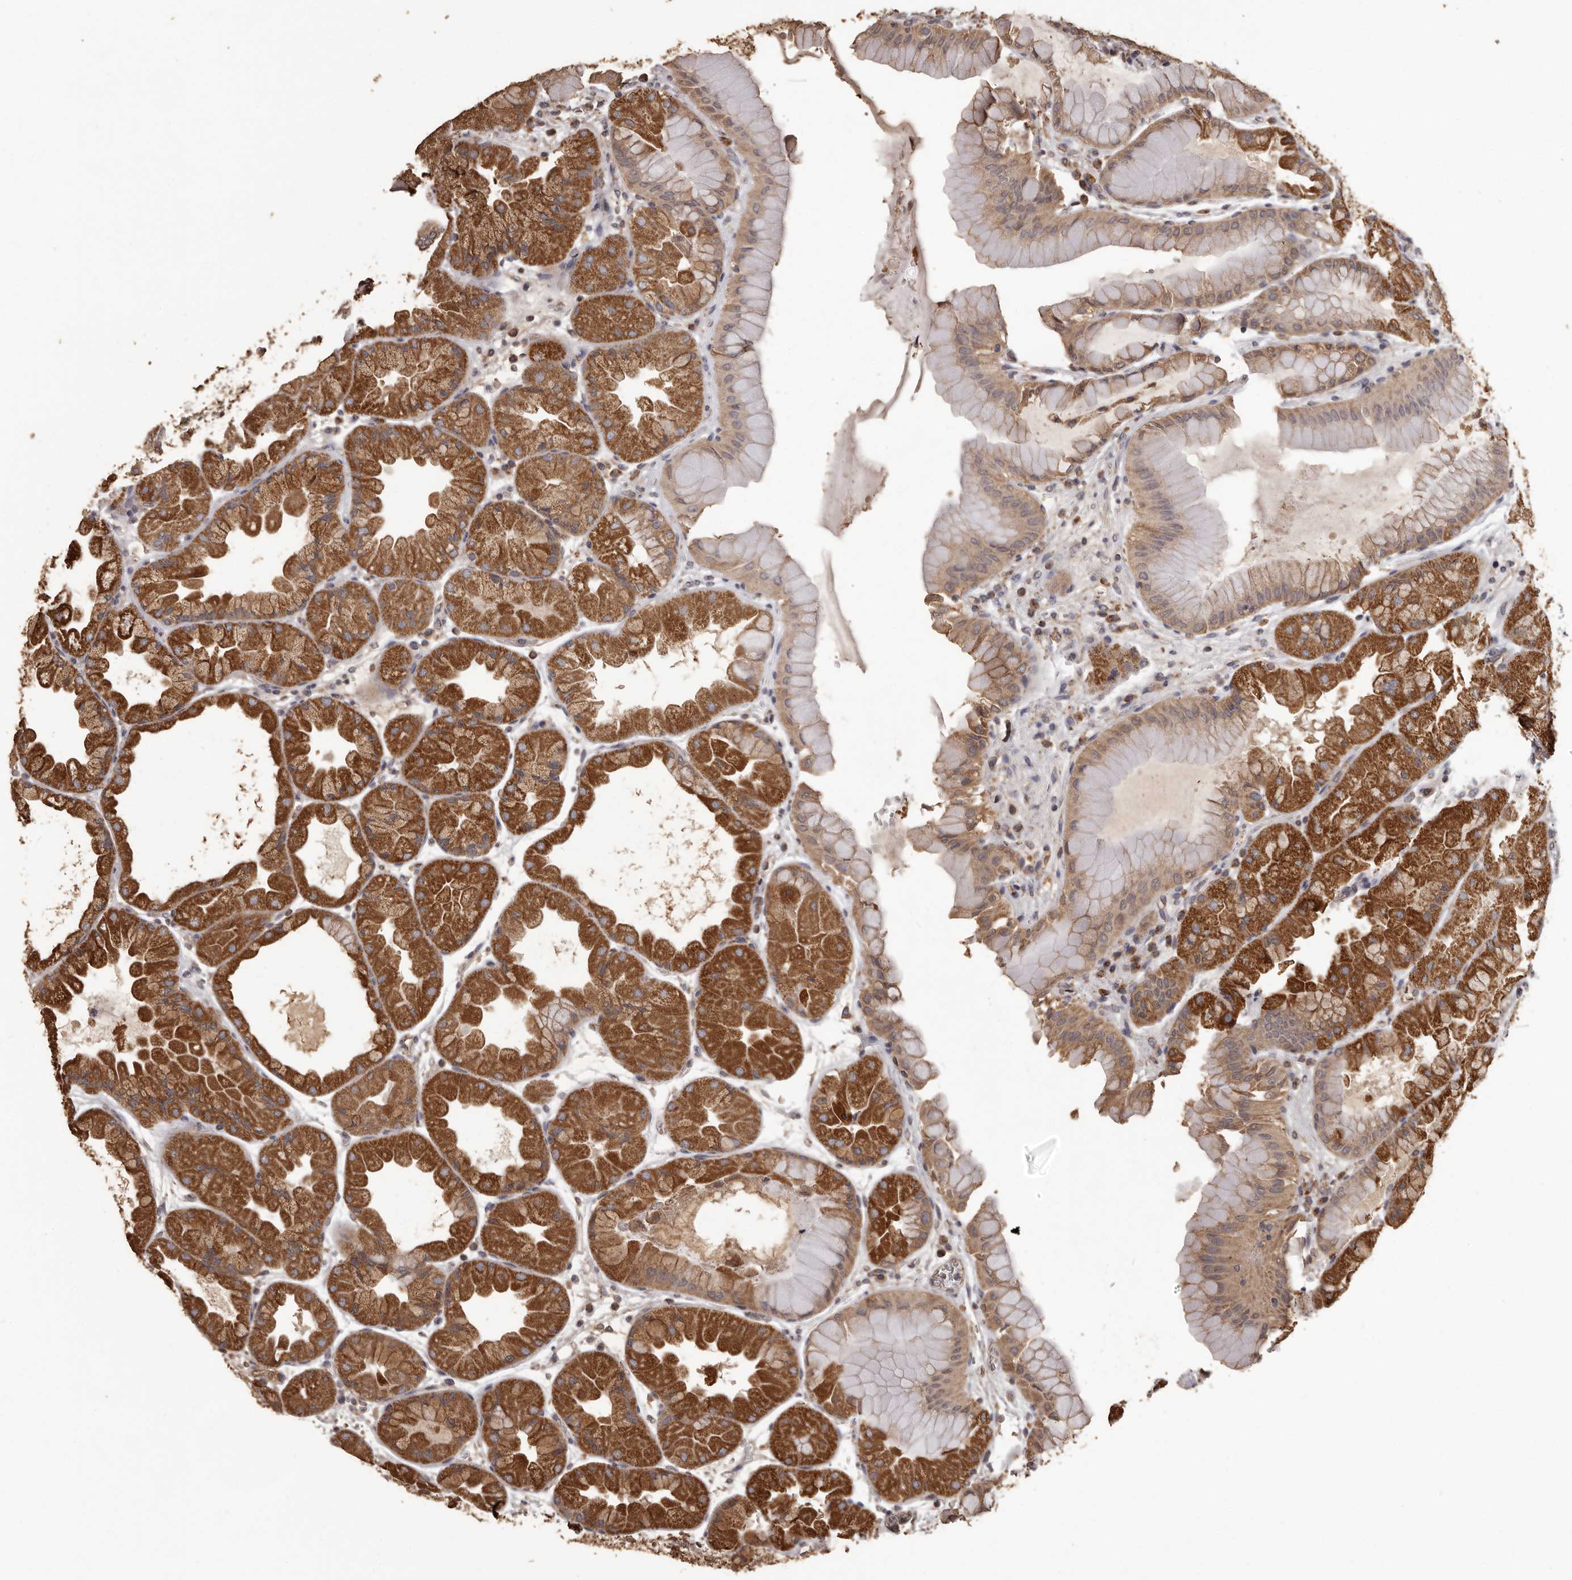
{"staining": {"intensity": "moderate", "quantity": ">75%", "location": "cytoplasmic/membranous"}, "tissue": "stomach", "cell_type": "Glandular cells", "image_type": "normal", "snomed": [{"axis": "morphology", "description": "Normal tissue, NOS"}, {"axis": "topography", "description": "Stomach, upper"}], "caption": "A medium amount of moderate cytoplasmic/membranous expression is identified in approximately >75% of glandular cells in unremarkable stomach. (DAB (3,3'-diaminobenzidine) IHC with brightfield microscopy, high magnification).", "gene": "MGAT5", "patient": {"sex": "male", "age": 47}}